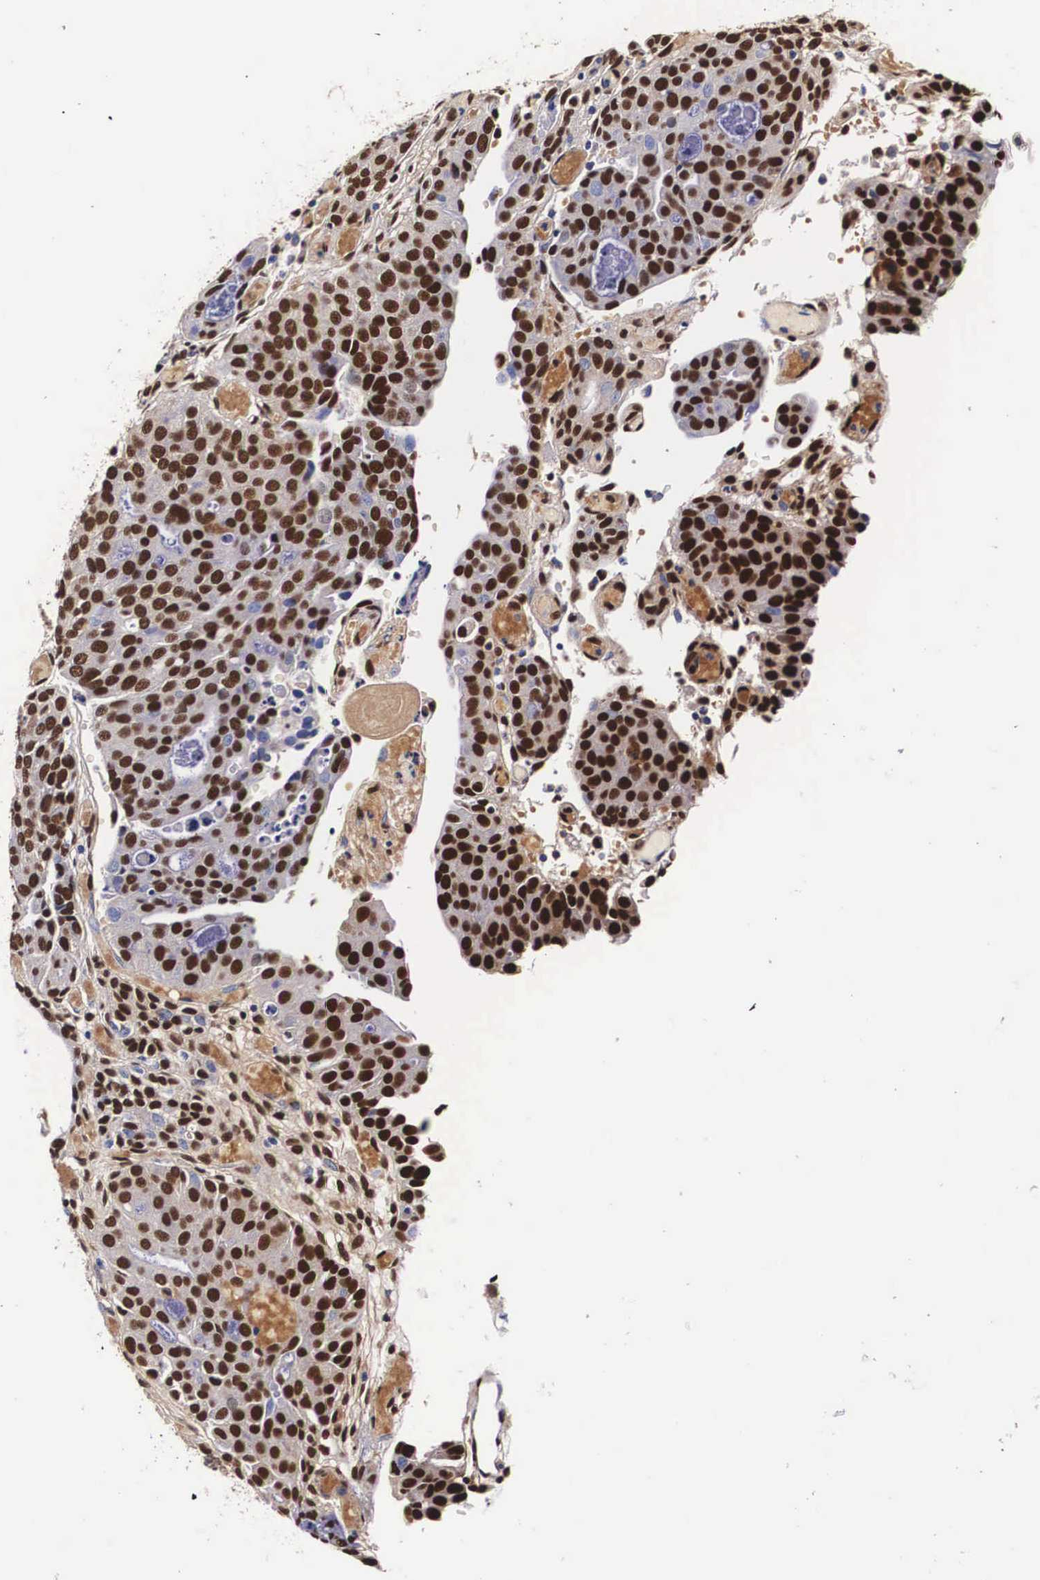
{"staining": {"intensity": "moderate", "quantity": ">75%", "location": "nuclear"}, "tissue": "urothelial cancer", "cell_type": "Tumor cells", "image_type": "cancer", "snomed": [{"axis": "morphology", "description": "Urothelial carcinoma, High grade"}, {"axis": "topography", "description": "Urinary bladder"}], "caption": "IHC of human urothelial cancer exhibits medium levels of moderate nuclear staining in approximately >75% of tumor cells.", "gene": "PABPN1", "patient": {"sex": "male", "age": 78}}